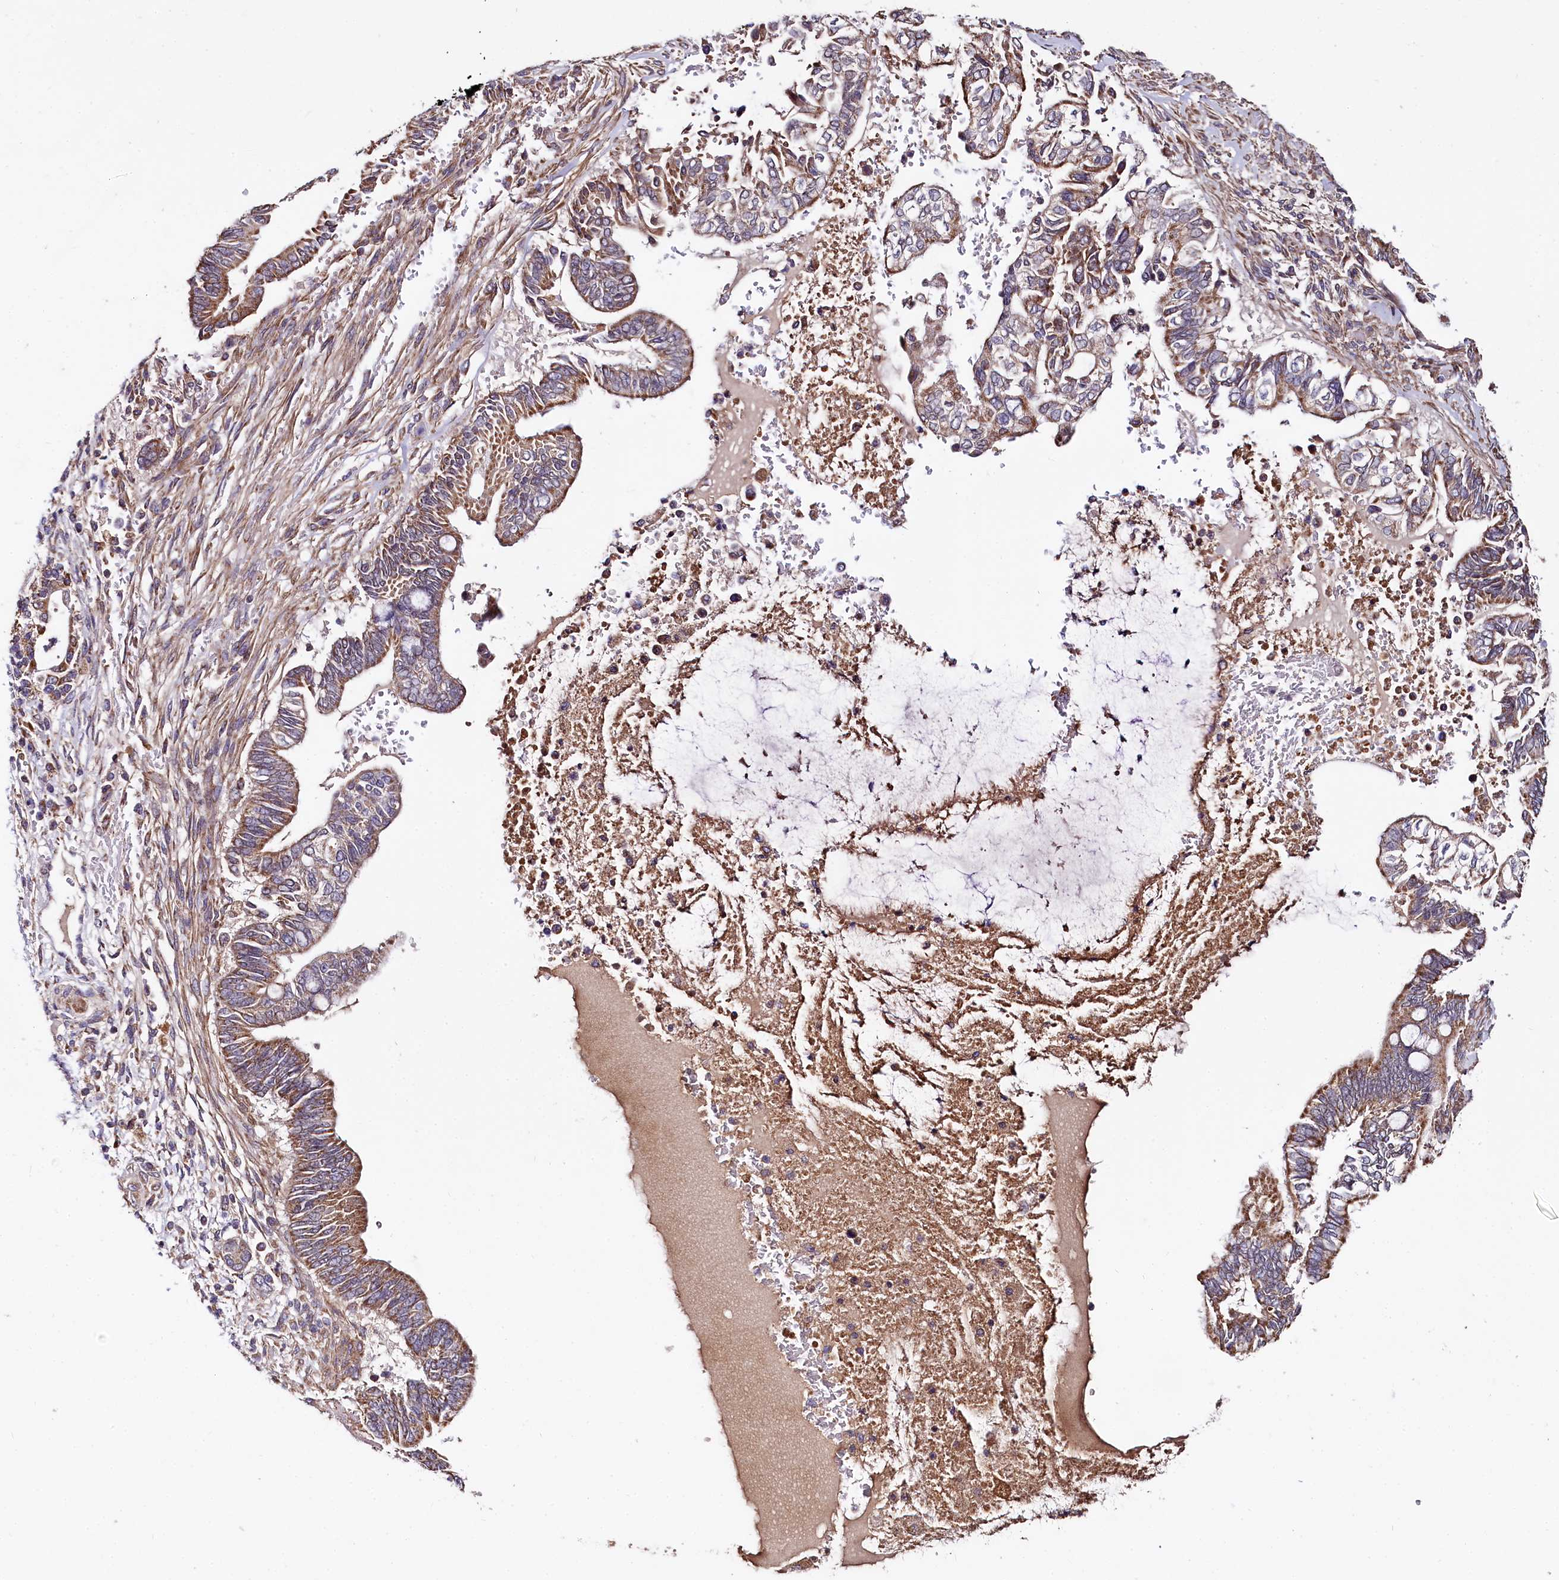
{"staining": {"intensity": "moderate", "quantity": ">75%", "location": "cytoplasmic/membranous"}, "tissue": "pancreatic cancer", "cell_type": "Tumor cells", "image_type": "cancer", "snomed": [{"axis": "morphology", "description": "Adenocarcinoma, NOS"}, {"axis": "topography", "description": "Pancreas"}], "caption": "Immunohistochemical staining of human adenocarcinoma (pancreatic) reveals medium levels of moderate cytoplasmic/membranous positivity in approximately >75% of tumor cells.", "gene": "SPRYD3", "patient": {"sex": "male", "age": 68}}